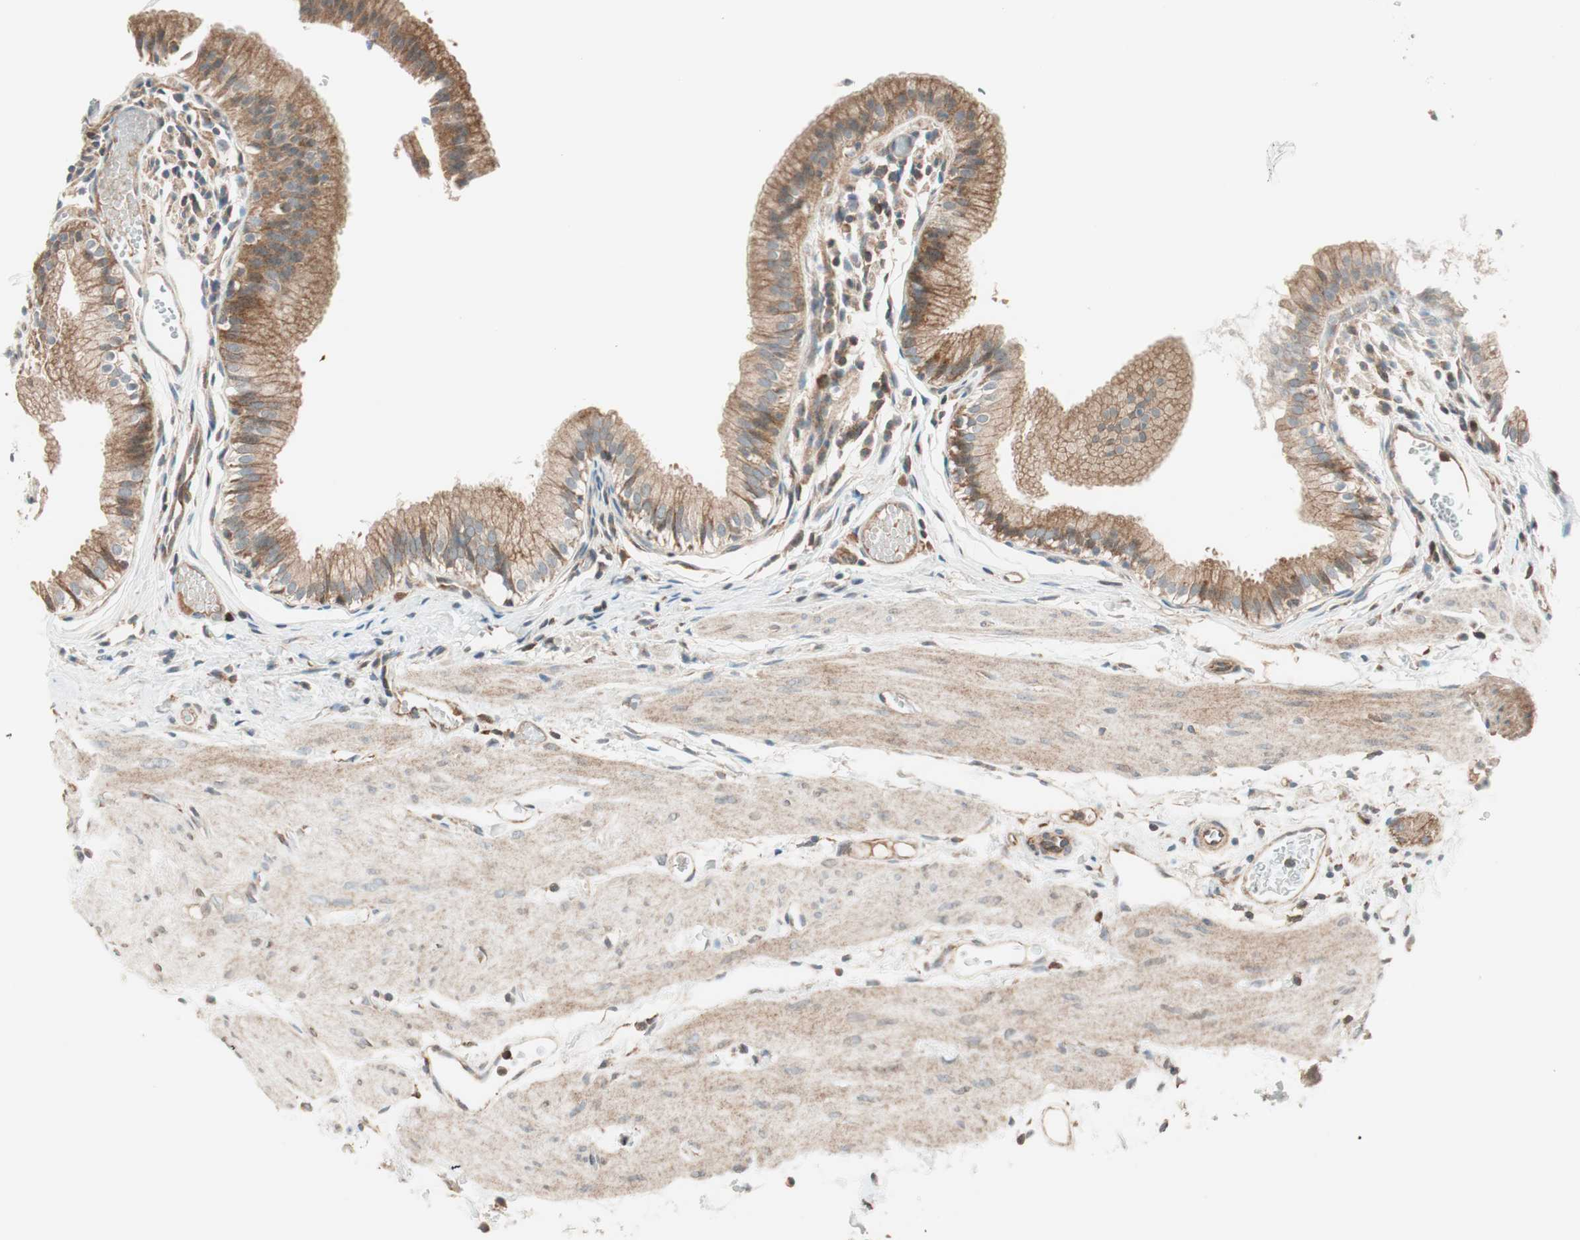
{"staining": {"intensity": "strong", "quantity": ">75%", "location": "cytoplasmic/membranous"}, "tissue": "gallbladder", "cell_type": "Glandular cells", "image_type": "normal", "snomed": [{"axis": "morphology", "description": "Normal tissue, NOS"}, {"axis": "topography", "description": "Gallbladder"}], "caption": "IHC micrograph of normal human gallbladder stained for a protein (brown), which reveals high levels of strong cytoplasmic/membranous positivity in approximately >75% of glandular cells.", "gene": "ABI1", "patient": {"sex": "female", "age": 26}}